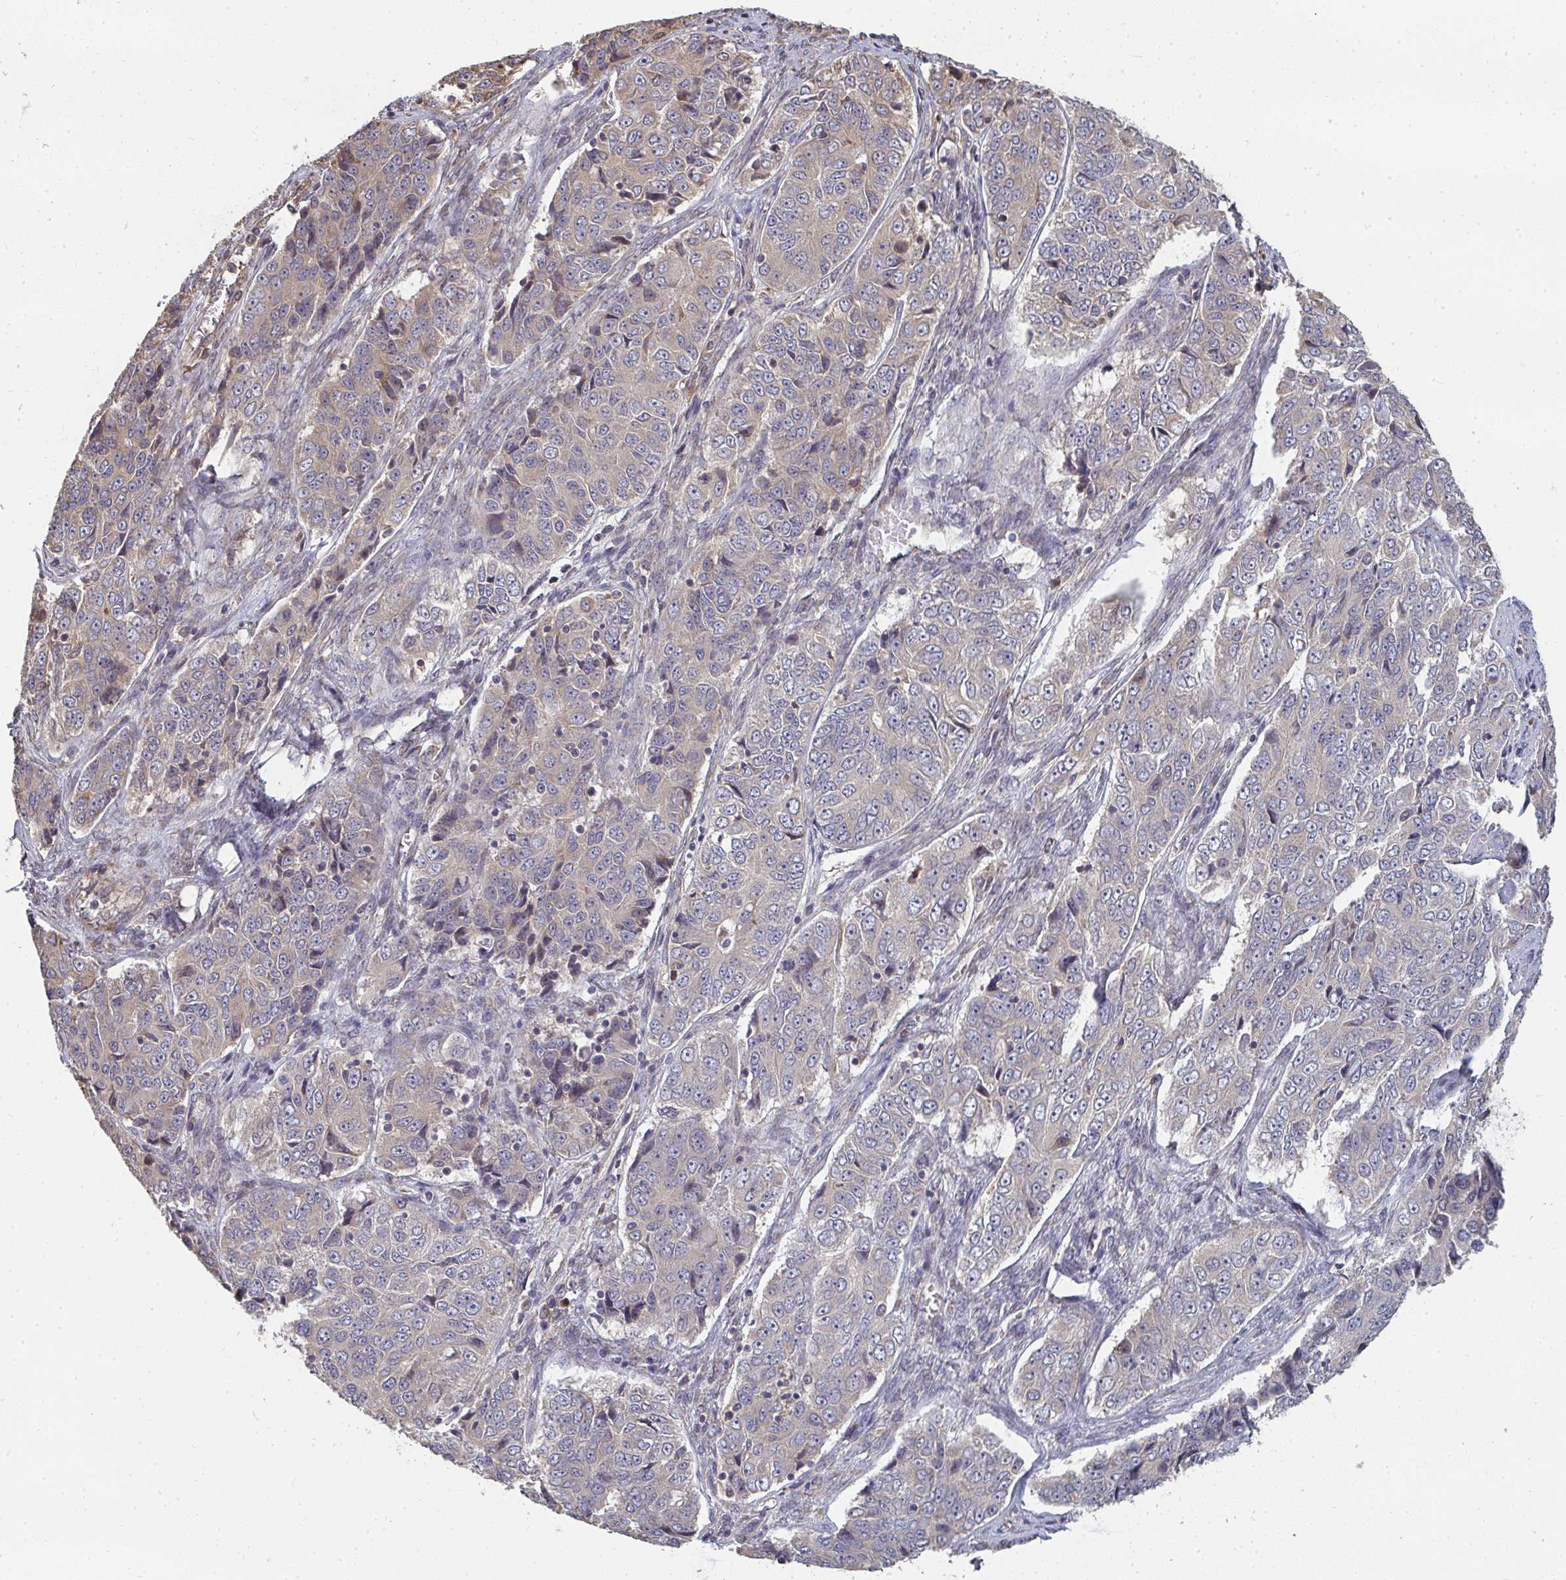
{"staining": {"intensity": "weak", "quantity": "25%-75%", "location": "cytoplasmic/membranous"}, "tissue": "ovarian cancer", "cell_type": "Tumor cells", "image_type": "cancer", "snomed": [{"axis": "morphology", "description": "Carcinoma, endometroid"}, {"axis": "topography", "description": "Ovary"}], "caption": "Immunohistochemistry photomicrograph of human ovarian endometroid carcinoma stained for a protein (brown), which displays low levels of weak cytoplasmic/membranous expression in approximately 25%-75% of tumor cells.", "gene": "ZFYVE28", "patient": {"sex": "female", "age": 51}}